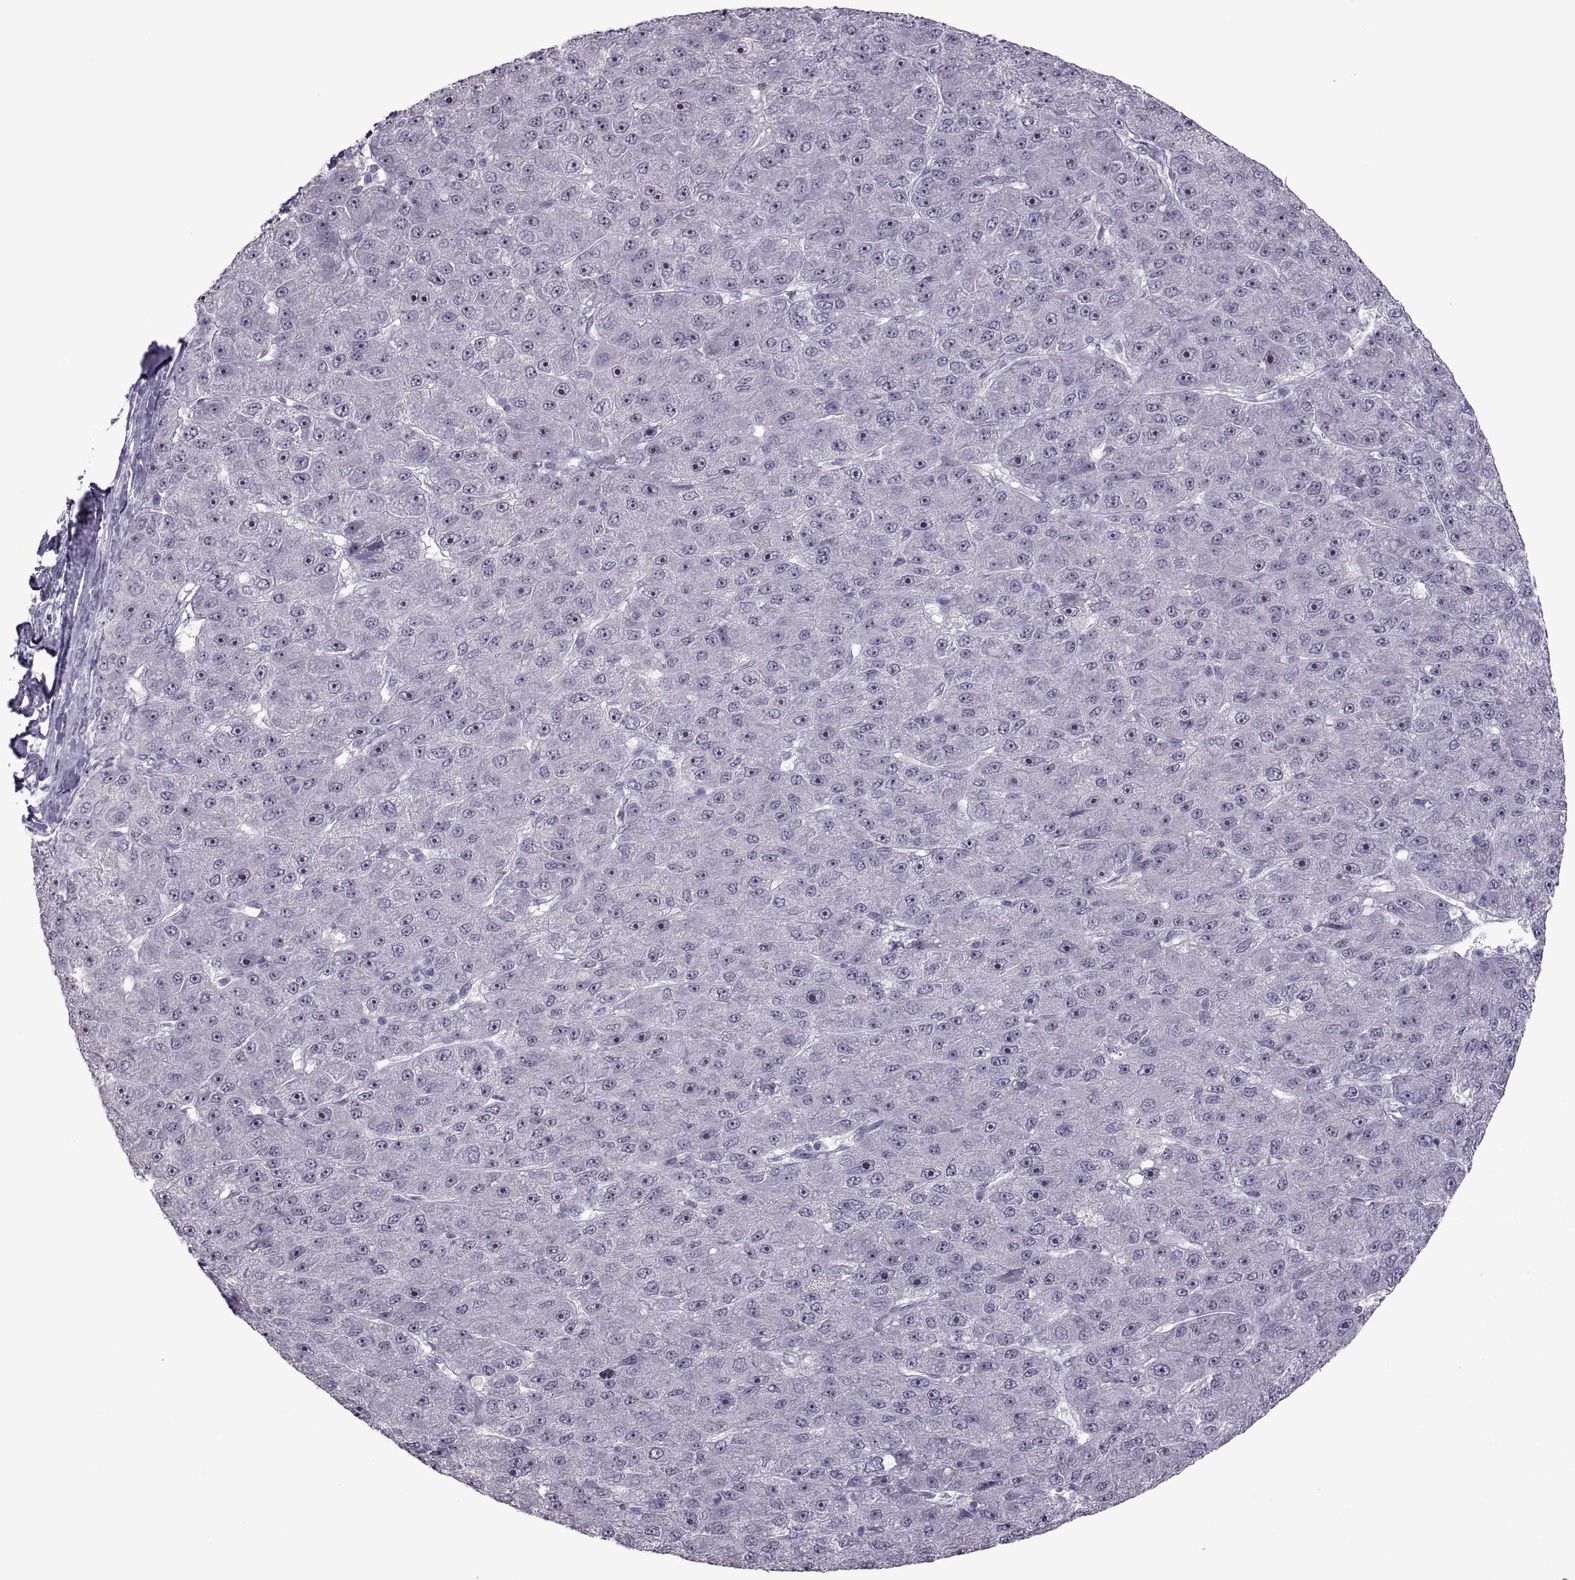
{"staining": {"intensity": "negative", "quantity": "none", "location": "none"}, "tissue": "liver cancer", "cell_type": "Tumor cells", "image_type": "cancer", "snomed": [{"axis": "morphology", "description": "Carcinoma, Hepatocellular, NOS"}, {"axis": "topography", "description": "Liver"}], "caption": "Liver cancer was stained to show a protein in brown. There is no significant positivity in tumor cells.", "gene": "ASIC2", "patient": {"sex": "male", "age": 67}}